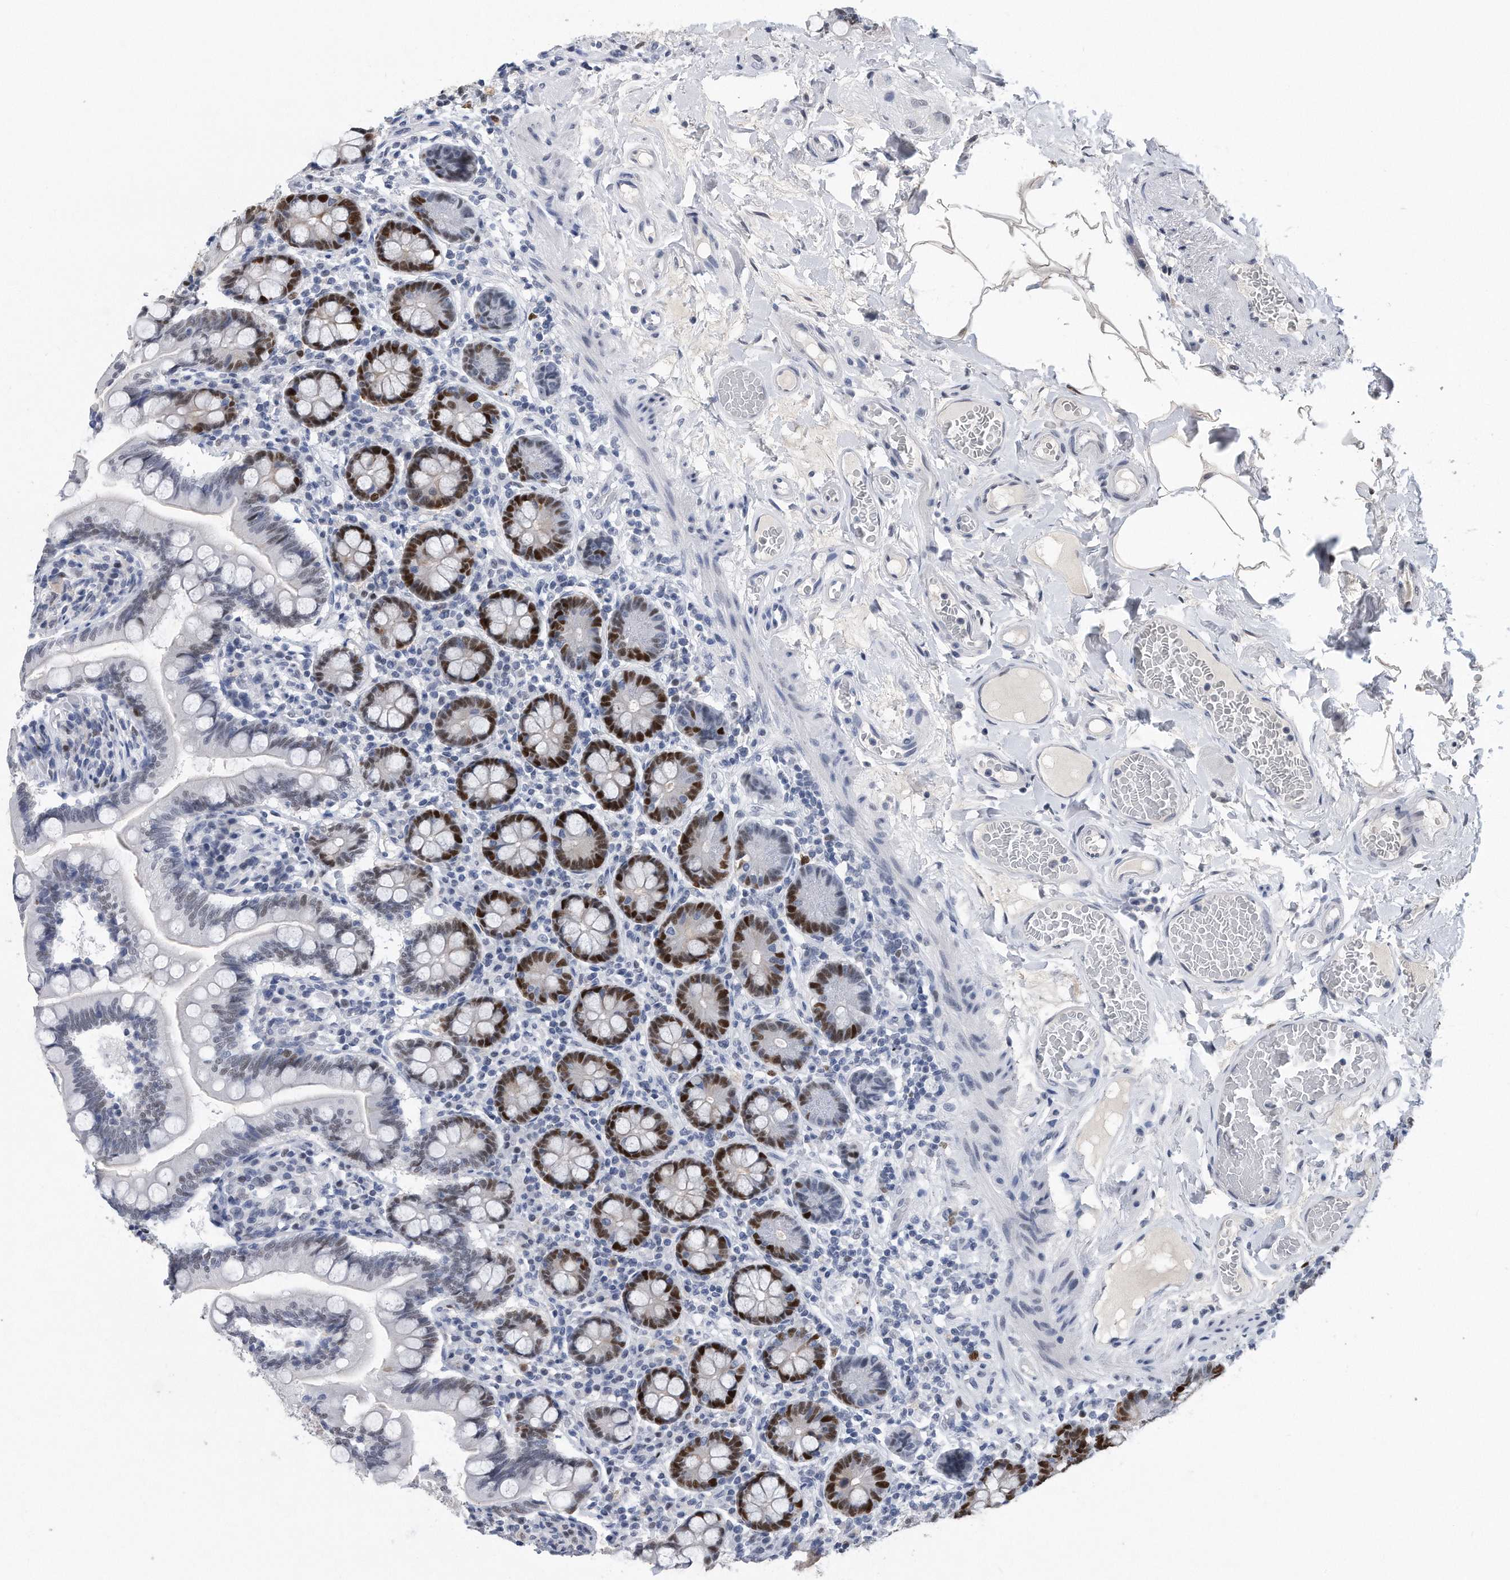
{"staining": {"intensity": "strong", "quantity": "25%-75%", "location": "nuclear"}, "tissue": "small intestine", "cell_type": "Glandular cells", "image_type": "normal", "snomed": [{"axis": "morphology", "description": "Normal tissue, NOS"}, {"axis": "topography", "description": "Small intestine"}], "caption": "IHC photomicrograph of benign human small intestine stained for a protein (brown), which reveals high levels of strong nuclear expression in about 25%-75% of glandular cells.", "gene": "PCNA", "patient": {"sex": "female", "age": 64}}